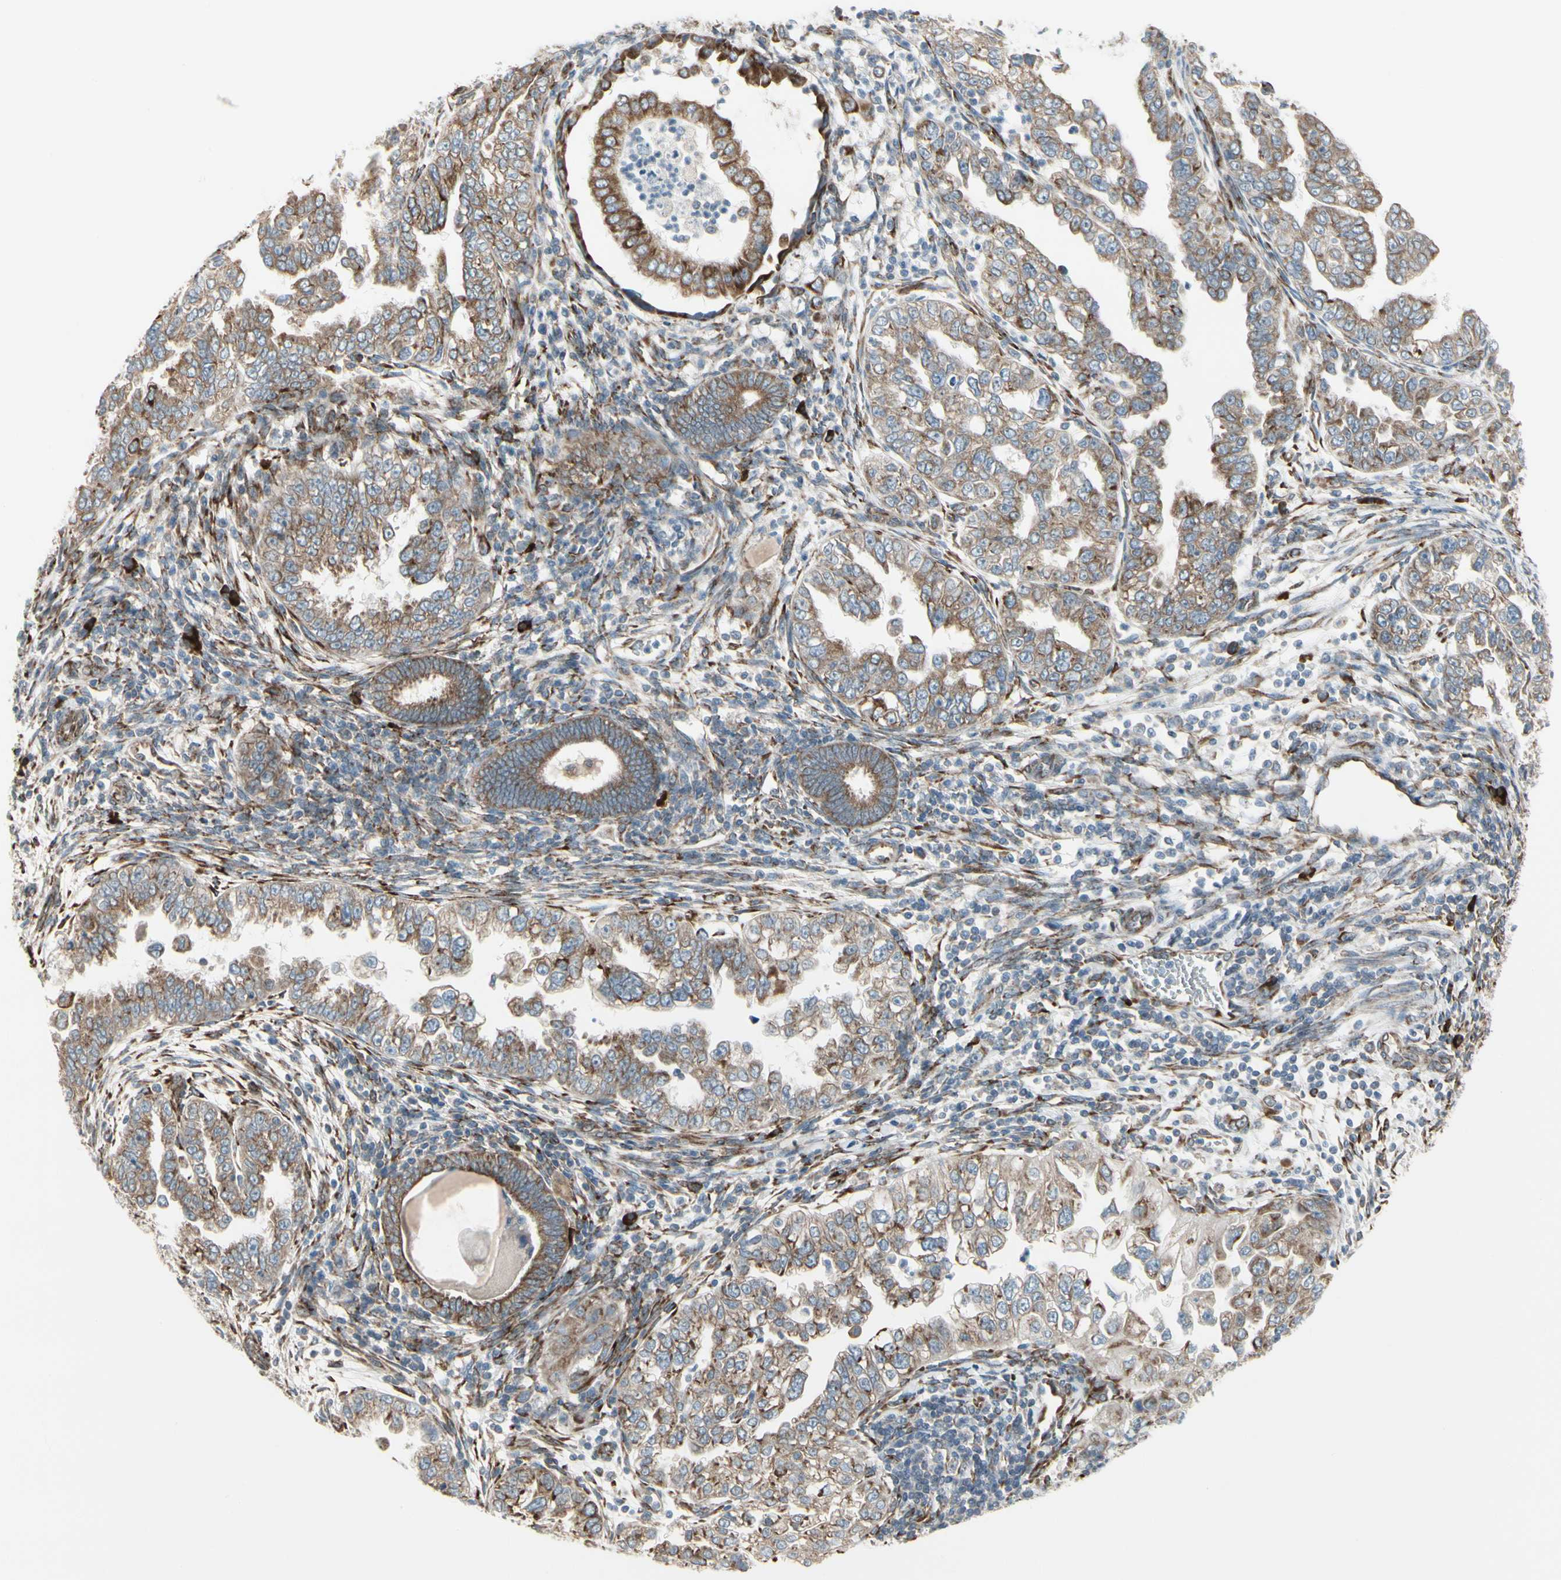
{"staining": {"intensity": "moderate", "quantity": ">75%", "location": "cytoplasmic/membranous"}, "tissue": "endometrial cancer", "cell_type": "Tumor cells", "image_type": "cancer", "snomed": [{"axis": "morphology", "description": "Adenocarcinoma, NOS"}, {"axis": "topography", "description": "Endometrium"}], "caption": "A high-resolution photomicrograph shows immunohistochemistry (IHC) staining of endometrial adenocarcinoma, which displays moderate cytoplasmic/membranous positivity in approximately >75% of tumor cells.", "gene": "FNDC3A", "patient": {"sex": "female", "age": 85}}